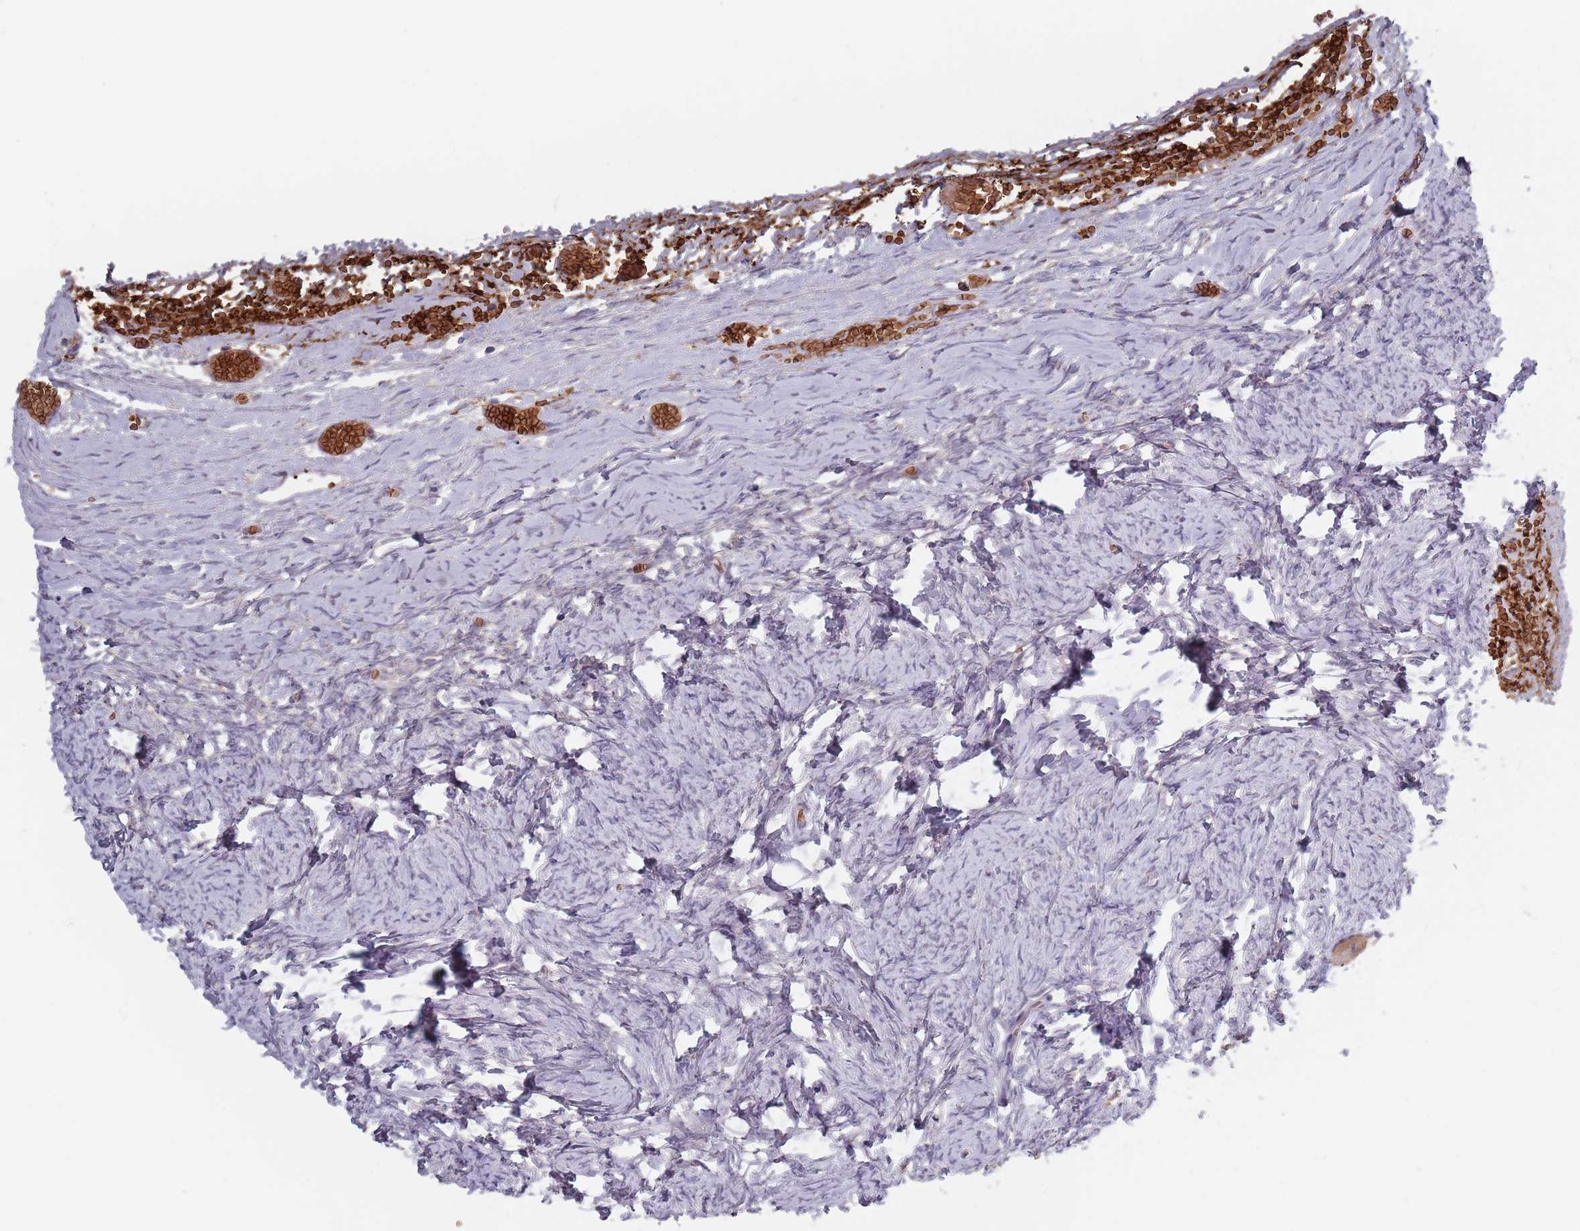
{"staining": {"intensity": "weak", "quantity": ">75%", "location": "cytoplasmic/membranous"}, "tissue": "ovary", "cell_type": "Follicle cells", "image_type": "normal", "snomed": [{"axis": "morphology", "description": "Normal tissue, NOS"}, {"axis": "topography", "description": "Ovary"}], "caption": "High-magnification brightfield microscopy of benign ovary stained with DAB (3,3'-diaminobenzidine) (brown) and counterstained with hematoxylin (blue). follicle cells exhibit weak cytoplasmic/membranous expression is appreciated in approximately>75% of cells.", "gene": "ASB13", "patient": {"sex": "female", "age": 27}}